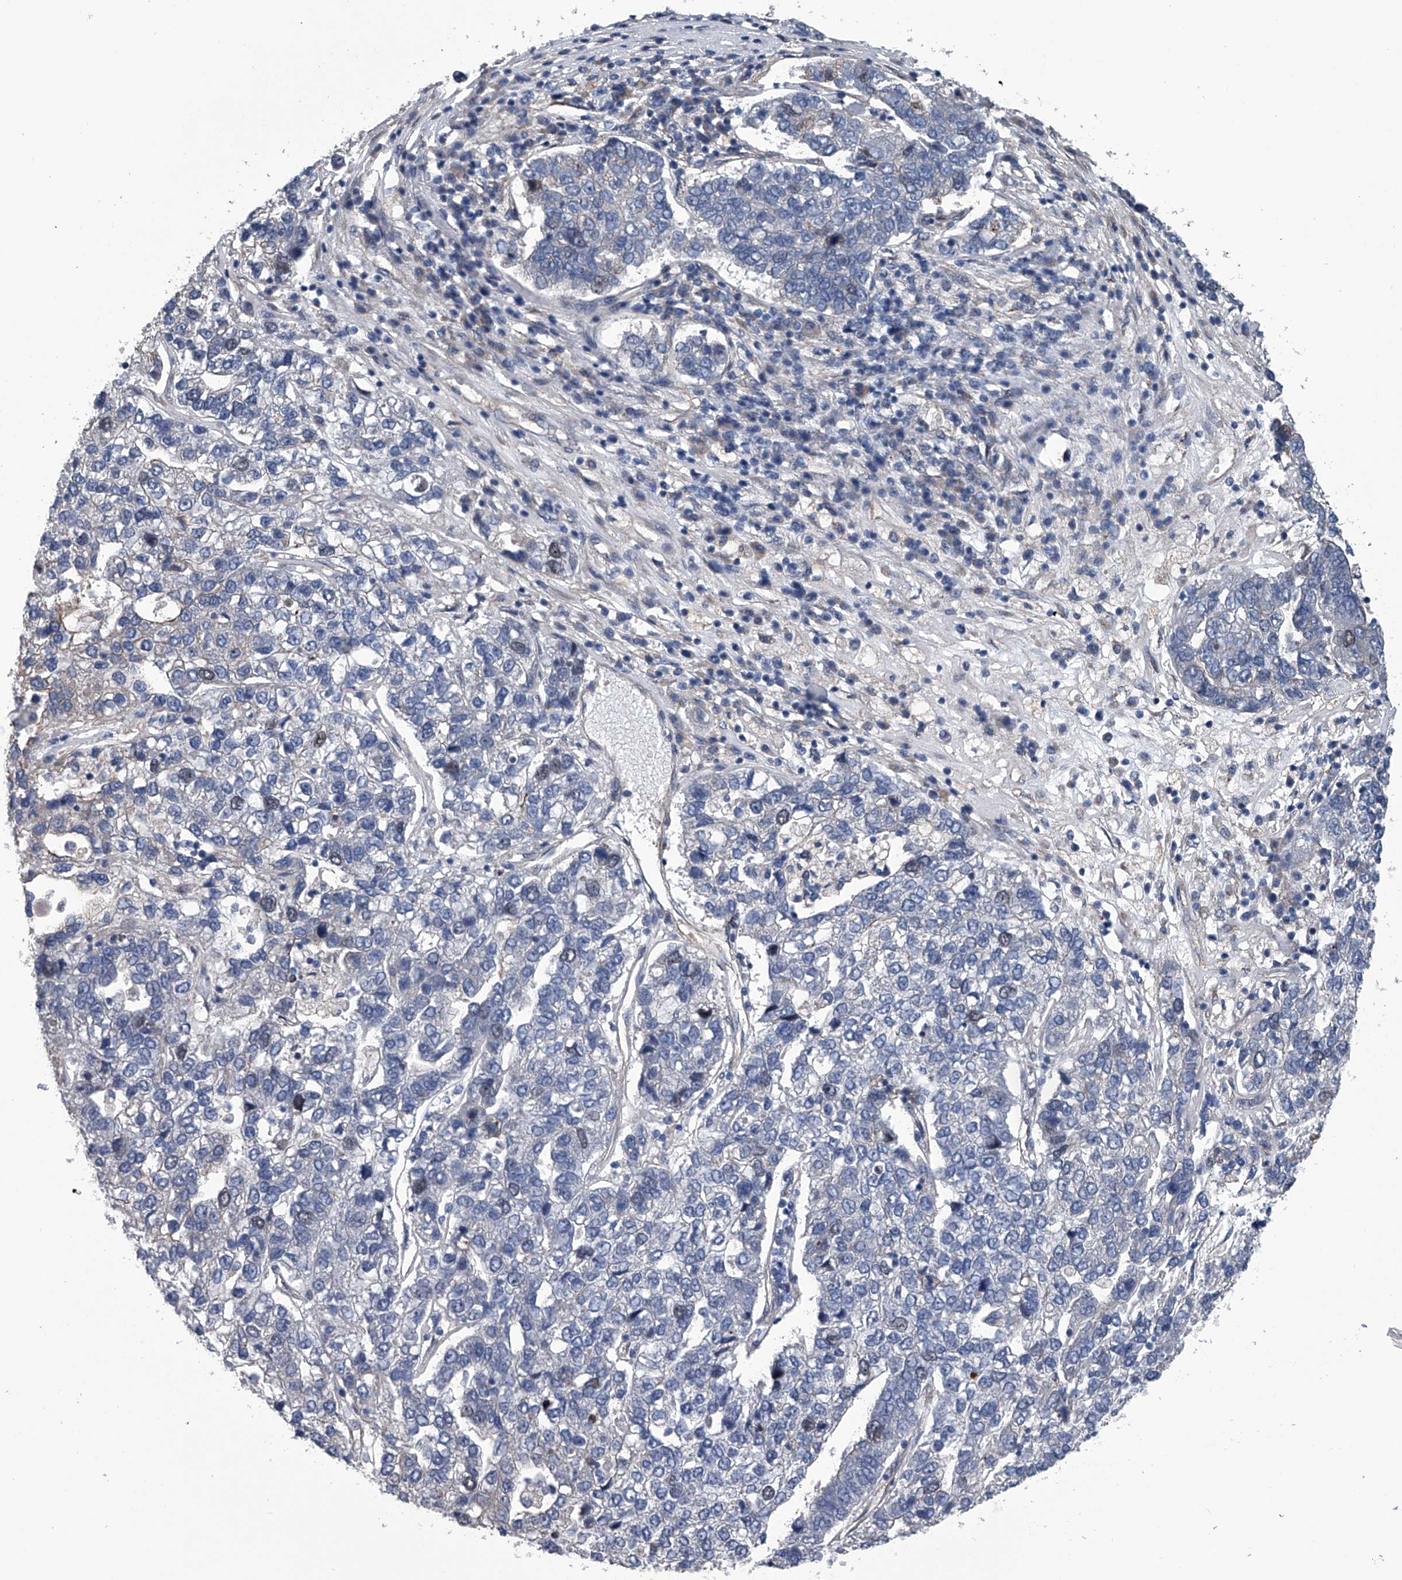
{"staining": {"intensity": "negative", "quantity": "none", "location": "none"}, "tissue": "pancreatic cancer", "cell_type": "Tumor cells", "image_type": "cancer", "snomed": [{"axis": "morphology", "description": "Adenocarcinoma, NOS"}, {"axis": "topography", "description": "Pancreas"}], "caption": "Micrograph shows no protein positivity in tumor cells of adenocarcinoma (pancreatic) tissue.", "gene": "ABCG1", "patient": {"sex": "female", "age": 61}}